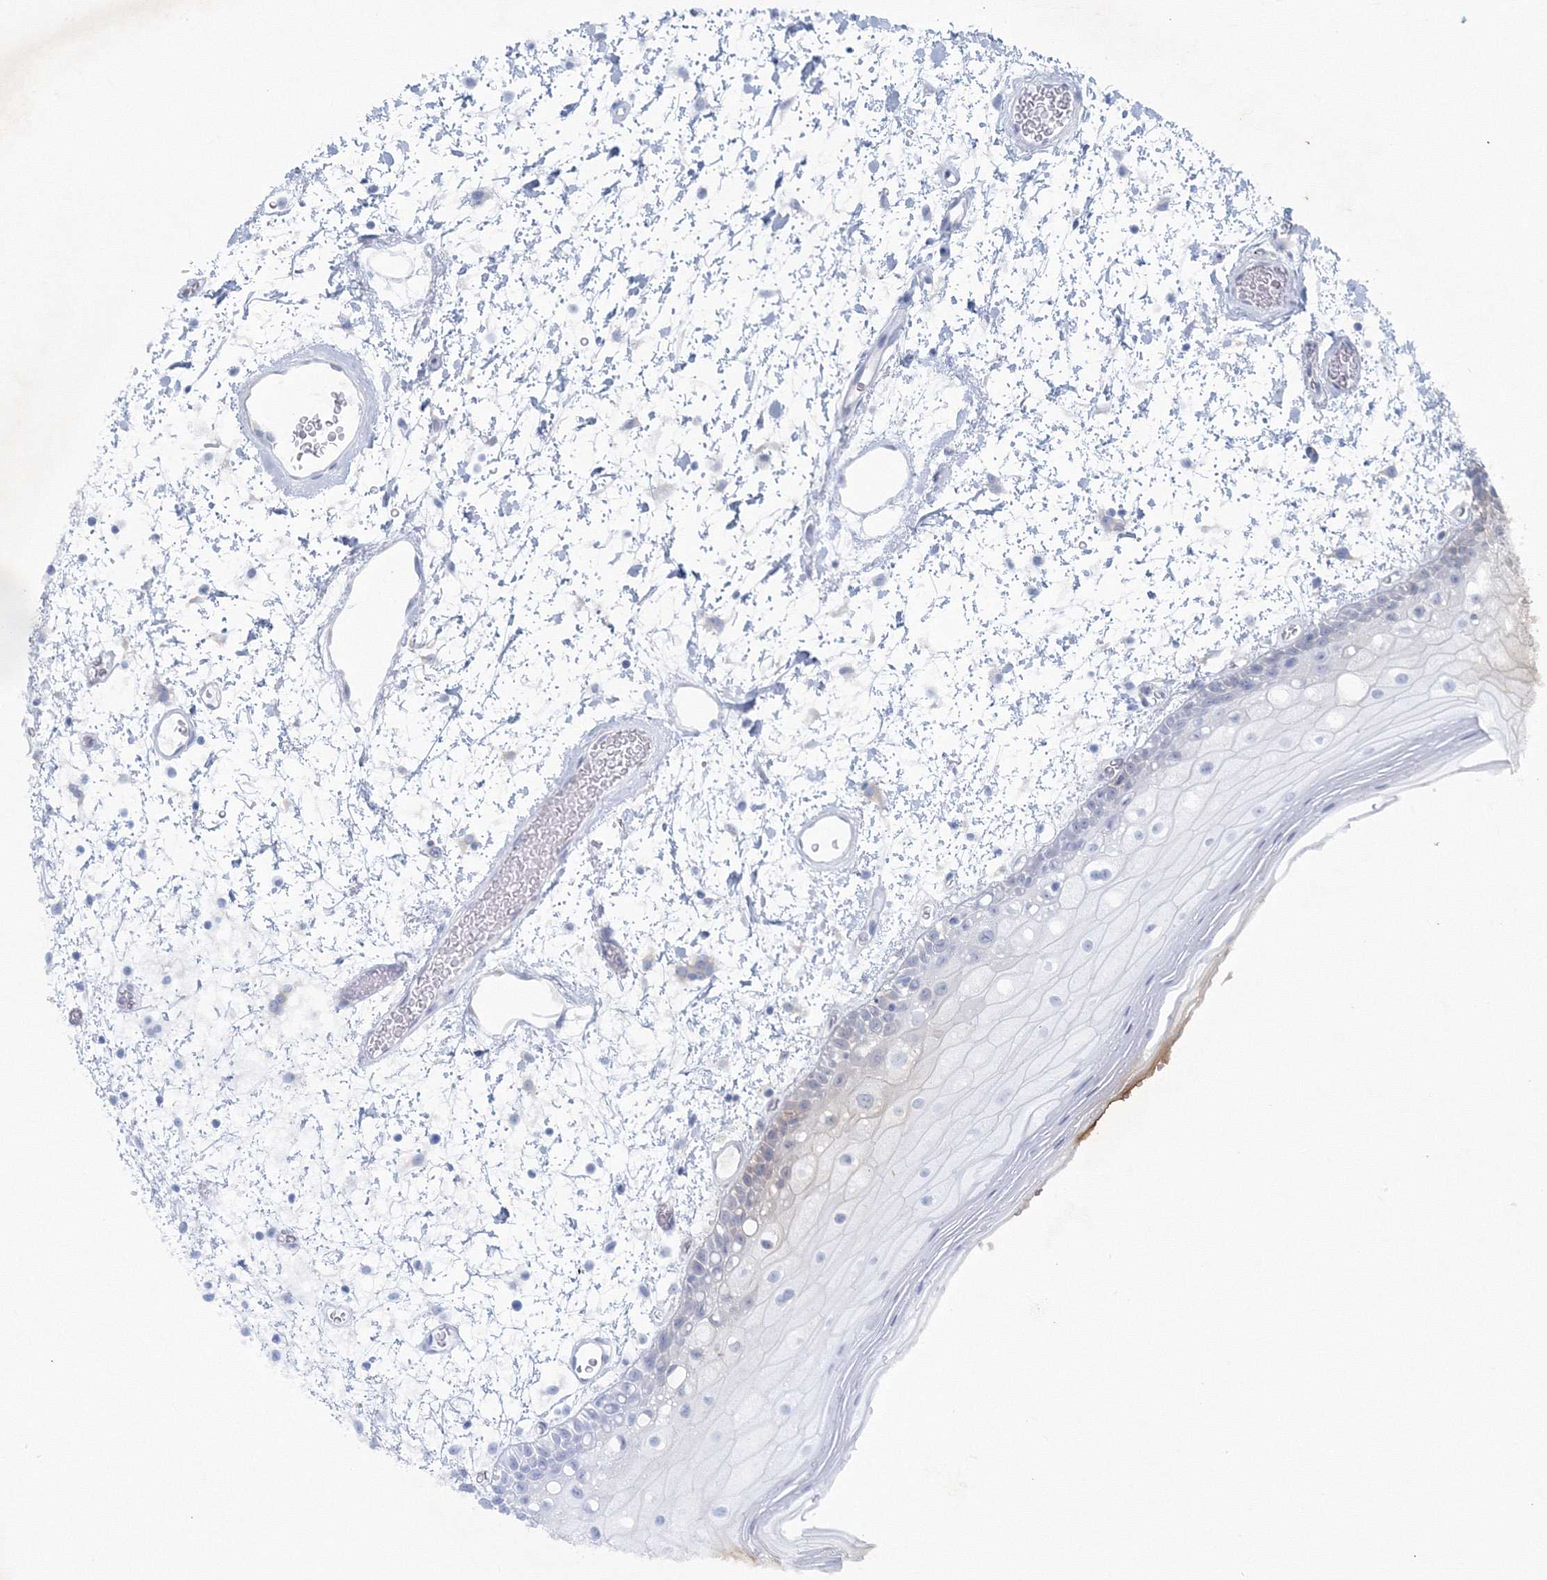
{"staining": {"intensity": "negative", "quantity": "none", "location": "none"}, "tissue": "oral mucosa", "cell_type": "Squamous epithelial cells", "image_type": "normal", "snomed": [{"axis": "morphology", "description": "Normal tissue, NOS"}, {"axis": "topography", "description": "Oral tissue"}], "caption": "IHC photomicrograph of normal oral mucosa stained for a protein (brown), which demonstrates no positivity in squamous epithelial cells.", "gene": "ENSG00000285283", "patient": {"sex": "male", "age": 52}}